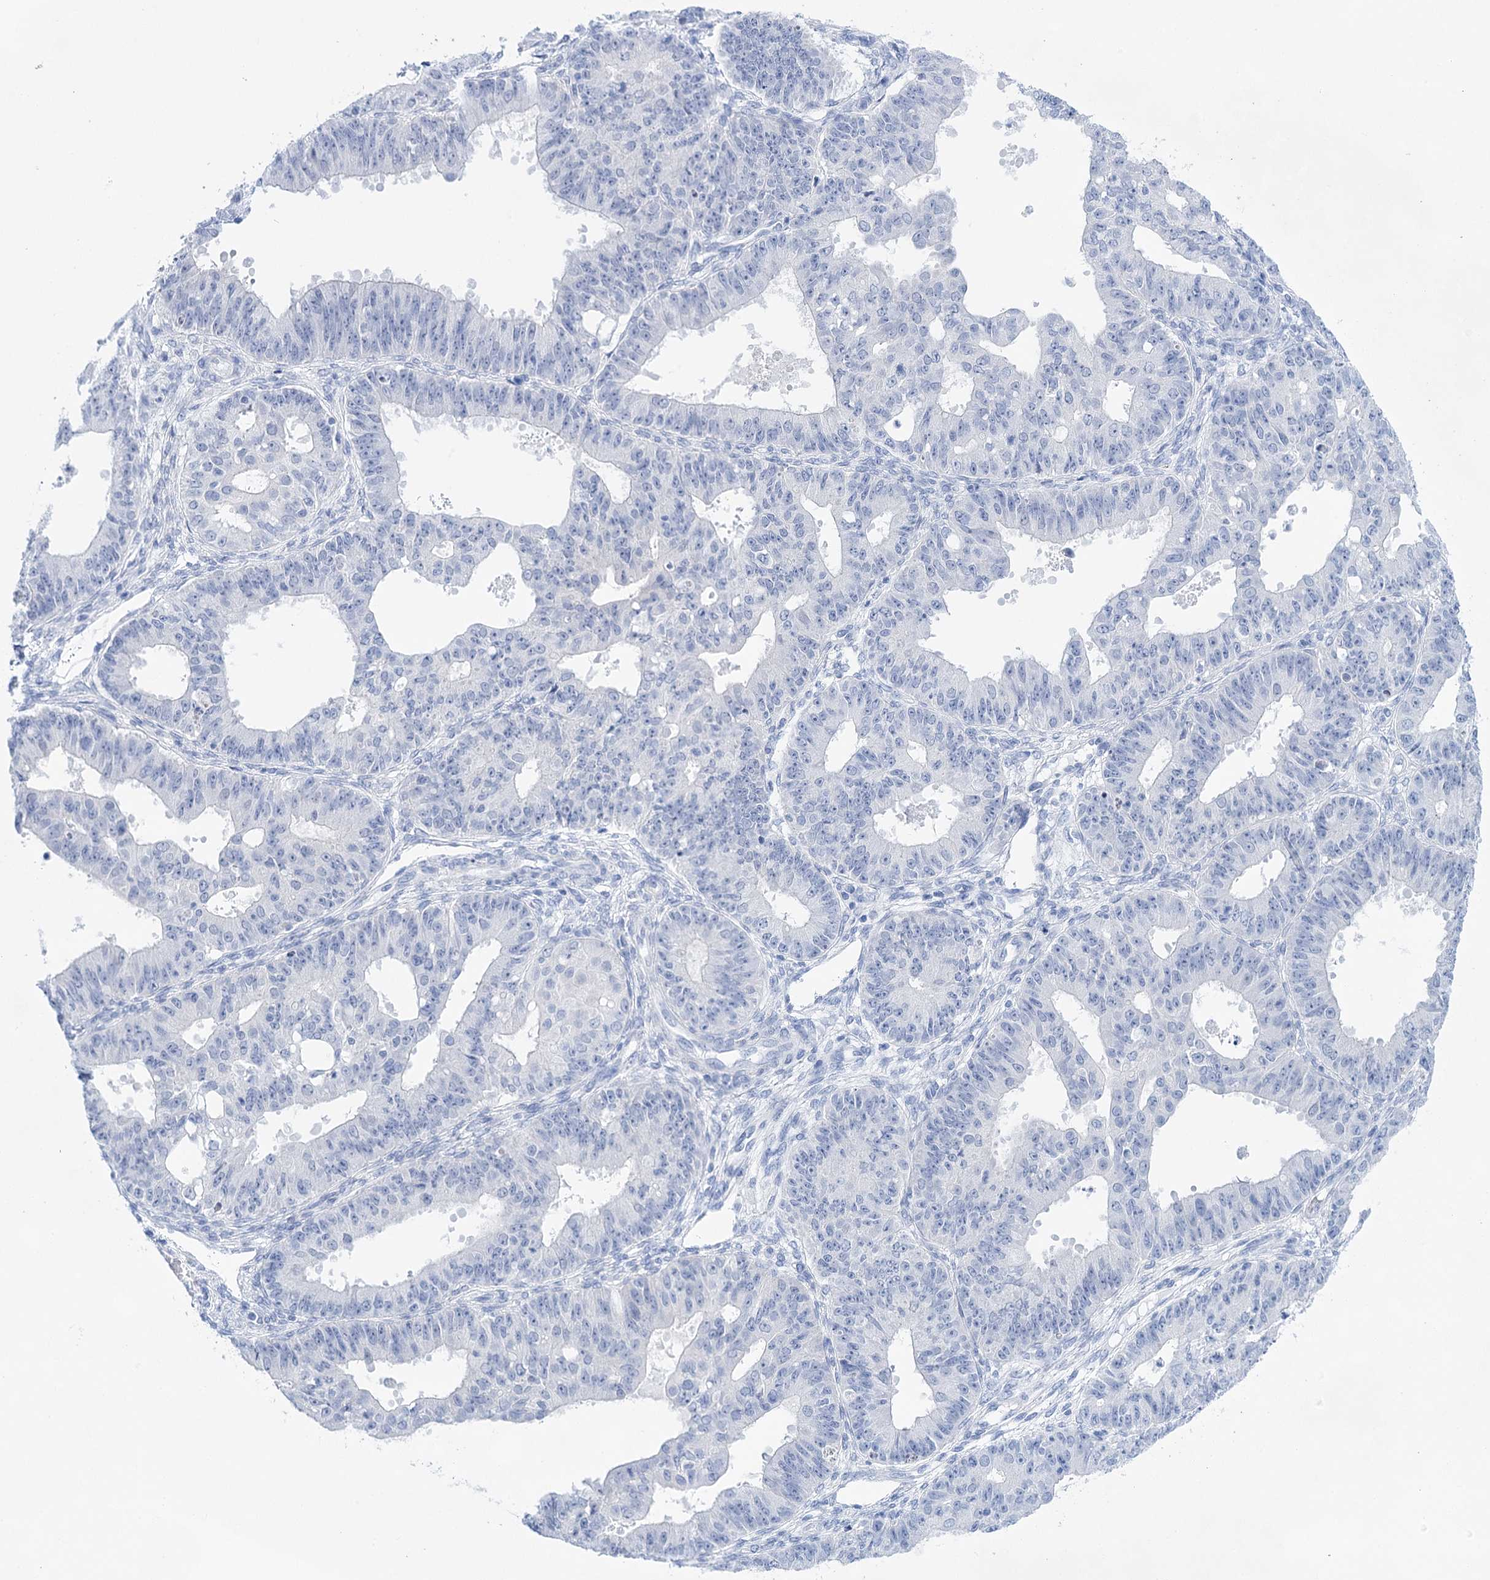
{"staining": {"intensity": "negative", "quantity": "none", "location": "none"}, "tissue": "ovarian cancer", "cell_type": "Tumor cells", "image_type": "cancer", "snomed": [{"axis": "morphology", "description": "Carcinoma, endometroid"}, {"axis": "topography", "description": "Appendix"}, {"axis": "topography", "description": "Ovary"}], "caption": "This is a photomicrograph of immunohistochemistry (IHC) staining of ovarian cancer, which shows no expression in tumor cells.", "gene": "LALBA", "patient": {"sex": "female", "age": 42}}